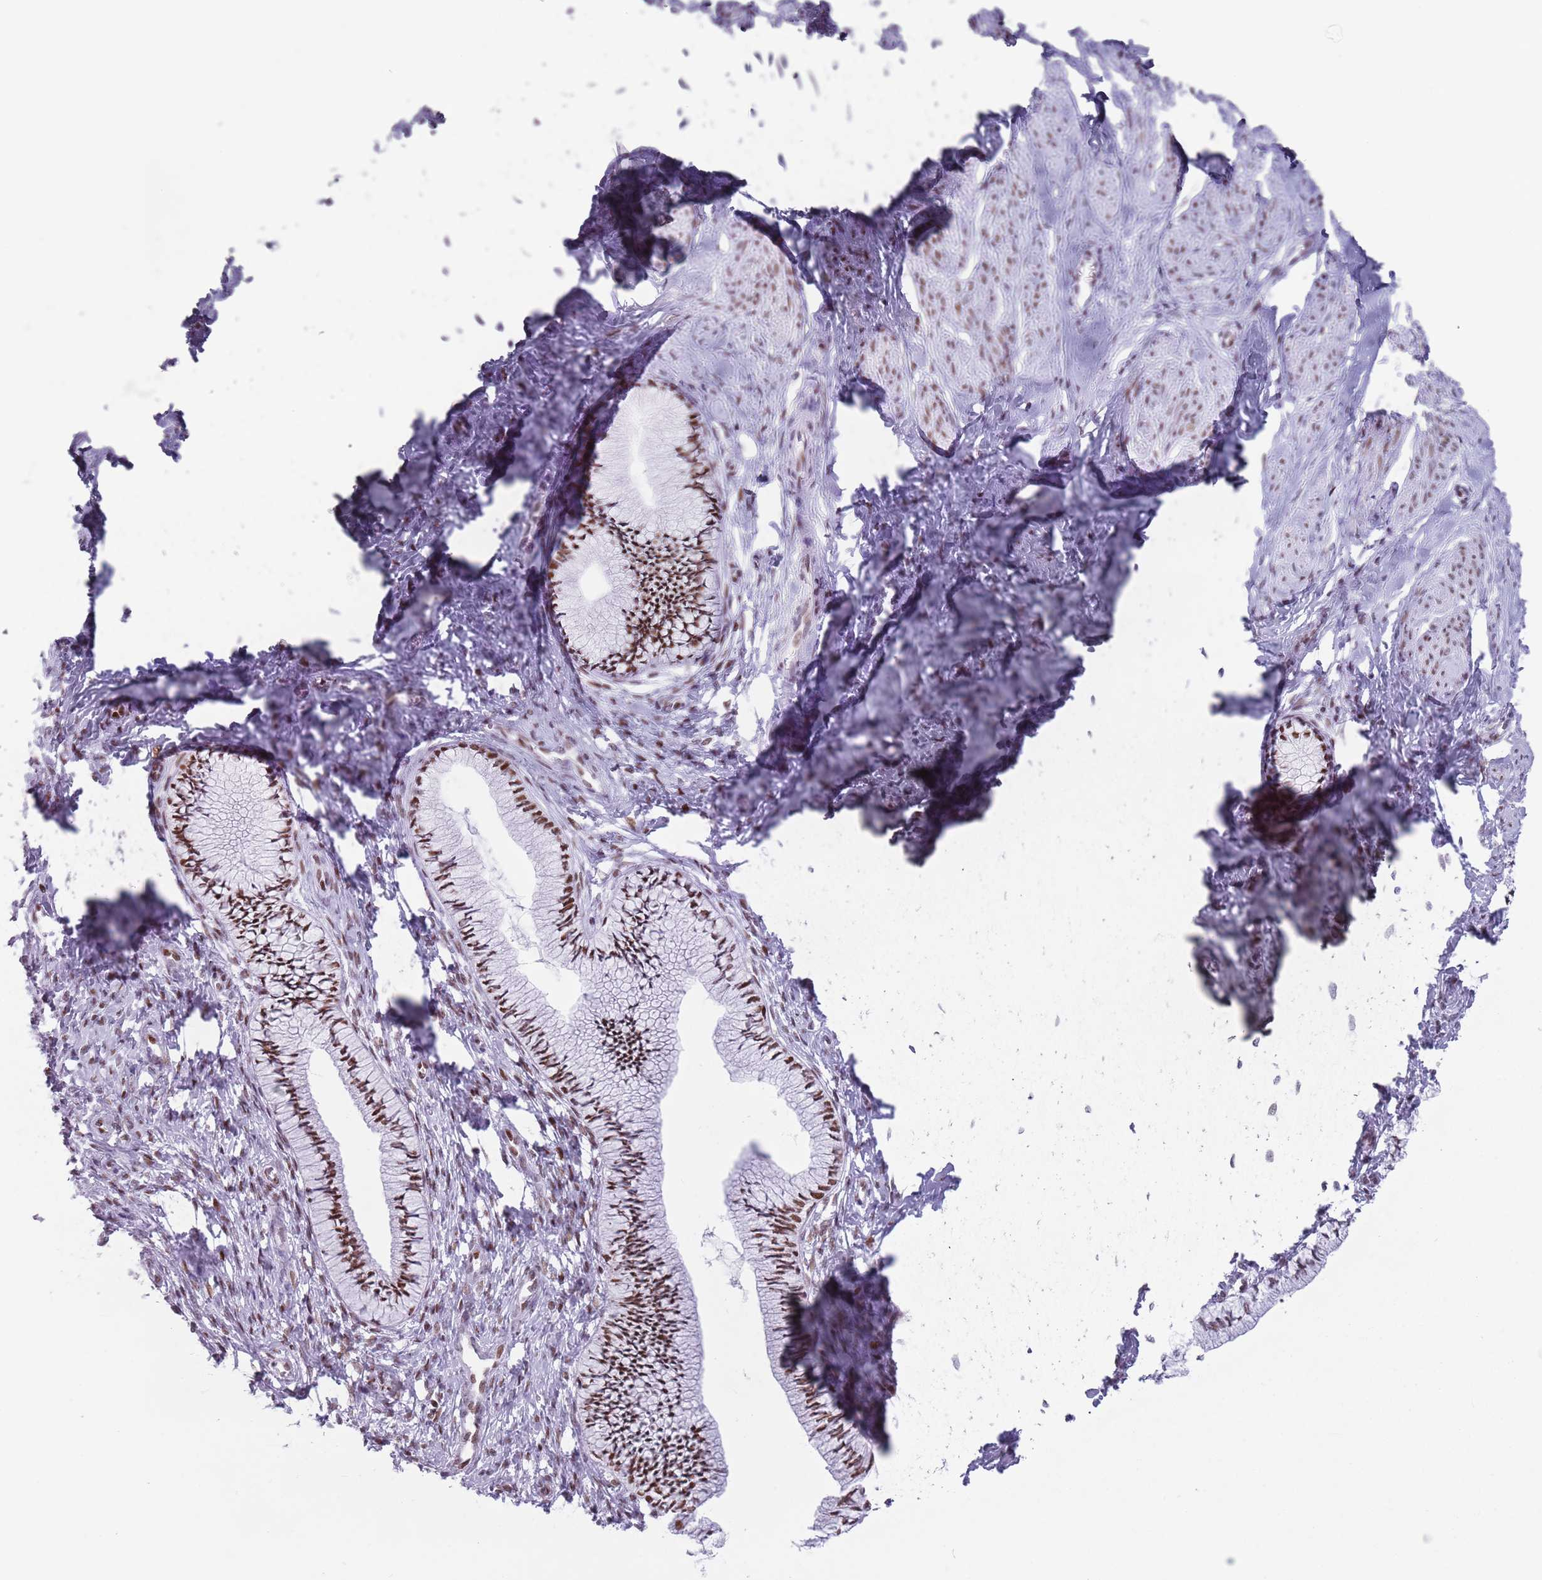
{"staining": {"intensity": "strong", "quantity": ">75%", "location": "nuclear"}, "tissue": "cervix", "cell_type": "Glandular cells", "image_type": "normal", "snomed": [{"axis": "morphology", "description": "Normal tissue, NOS"}, {"axis": "topography", "description": "Cervix"}], "caption": "Immunohistochemical staining of normal human cervix demonstrates high levels of strong nuclear expression in about >75% of glandular cells. (brown staining indicates protein expression, while blue staining denotes nuclei).", "gene": "FAM104B", "patient": {"sex": "female", "age": 36}}